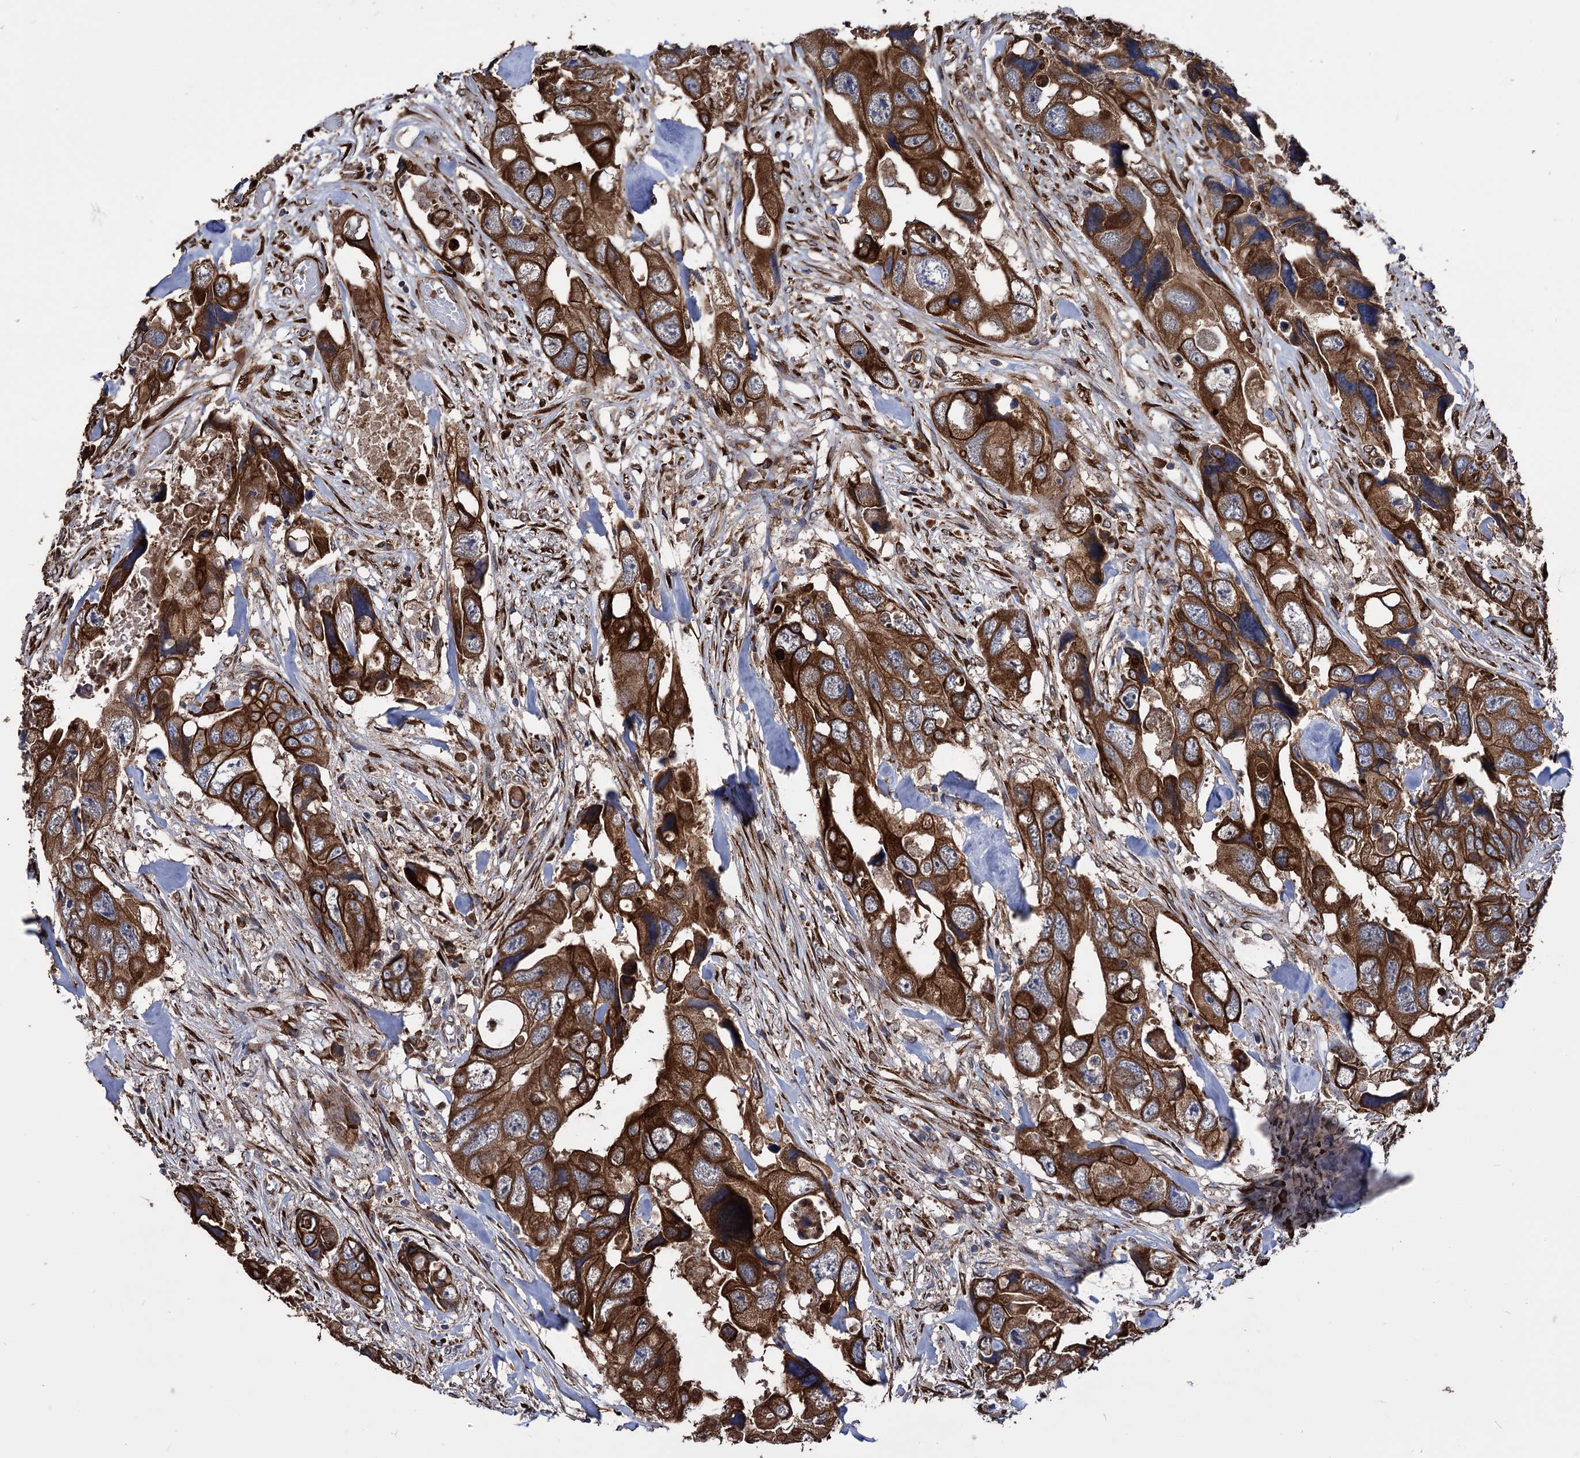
{"staining": {"intensity": "strong", "quantity": ">75%", "location": "cytoplasmic/membranous"}, "tissue": "colorectal cancer", "cell_type": "Tumor cells", "image_type": "cancer", "snomed": [{"axis": "morphology", "description": "Adenocarcinoma, NOS"}, {"axis": "topography", "description": "Rectum"}], "caption": "Protein analysis of colorectal cancer (adenocarcinoma) tissue displays strong cytoplasmic/membranous positivity in approximately >75% of tumor cells. Immunohistochemistry (ihc) stains the protein of interest in brown and the nuclei are stained blue.", "gene": "CDAN1", "patient": {"sex": "male", "age": 57}}